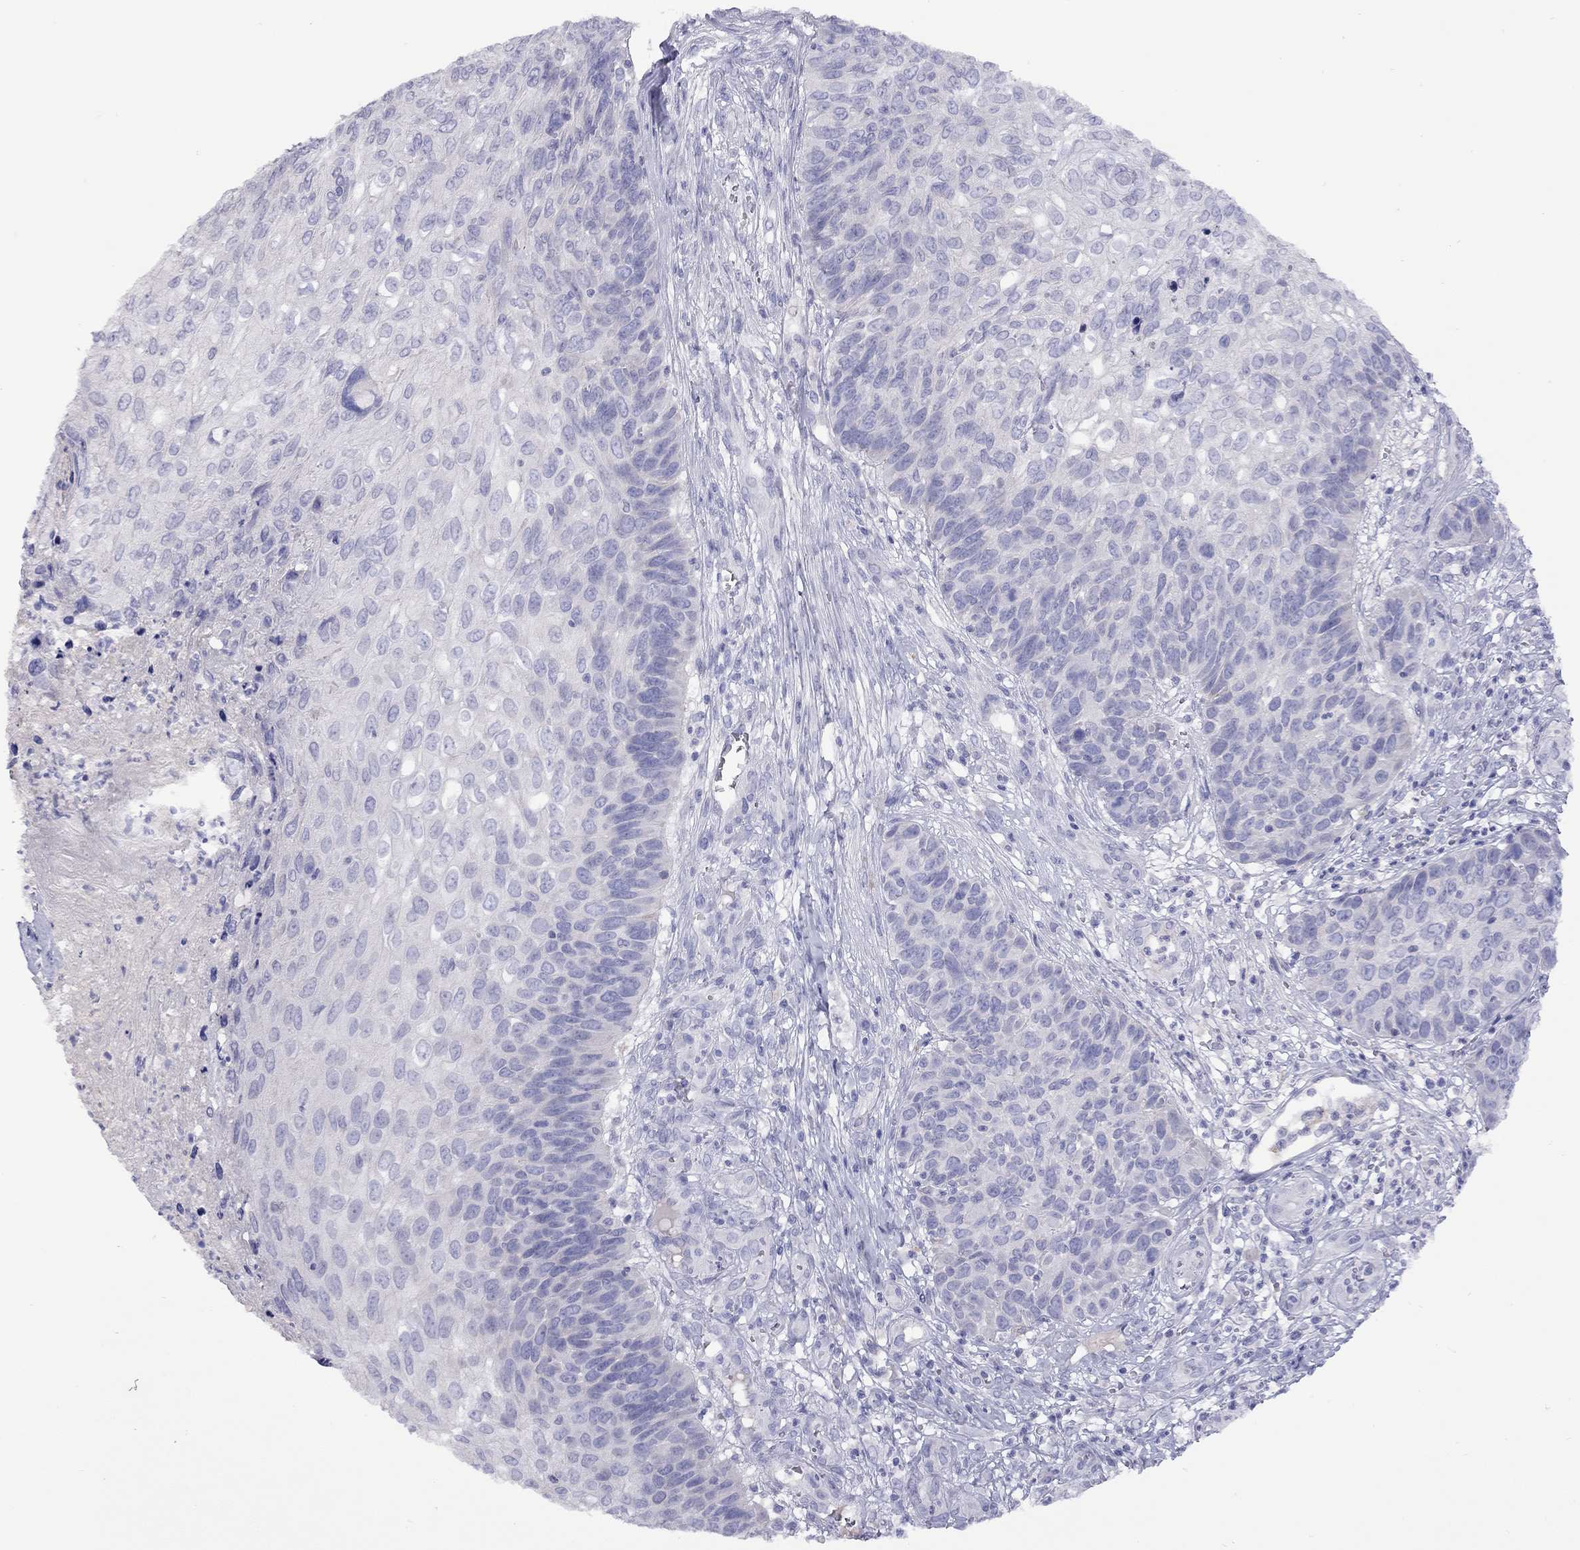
{"staining": {"intensity": "negative", "quantity": "none", "location": "none"}, "tissue": "skin cancer", "cell_type": "Tumor cells", "image_type": "cancer", "snomed": [{"axis": "morphology", "description": "Squamous cell carcinoma, NOS"}, {"axis": "topography", "description": "Skin"}], "caption": "The immunohistochemistry photomicrograph has no significant staining in tumor cells of skin cancer (squamous cell carcinoma) tissue. (DAB IHC visualized using brightfield microscopy, high magnification).", "gene": "CPNE4", "patient": {"sex": "male", "age": 92}}